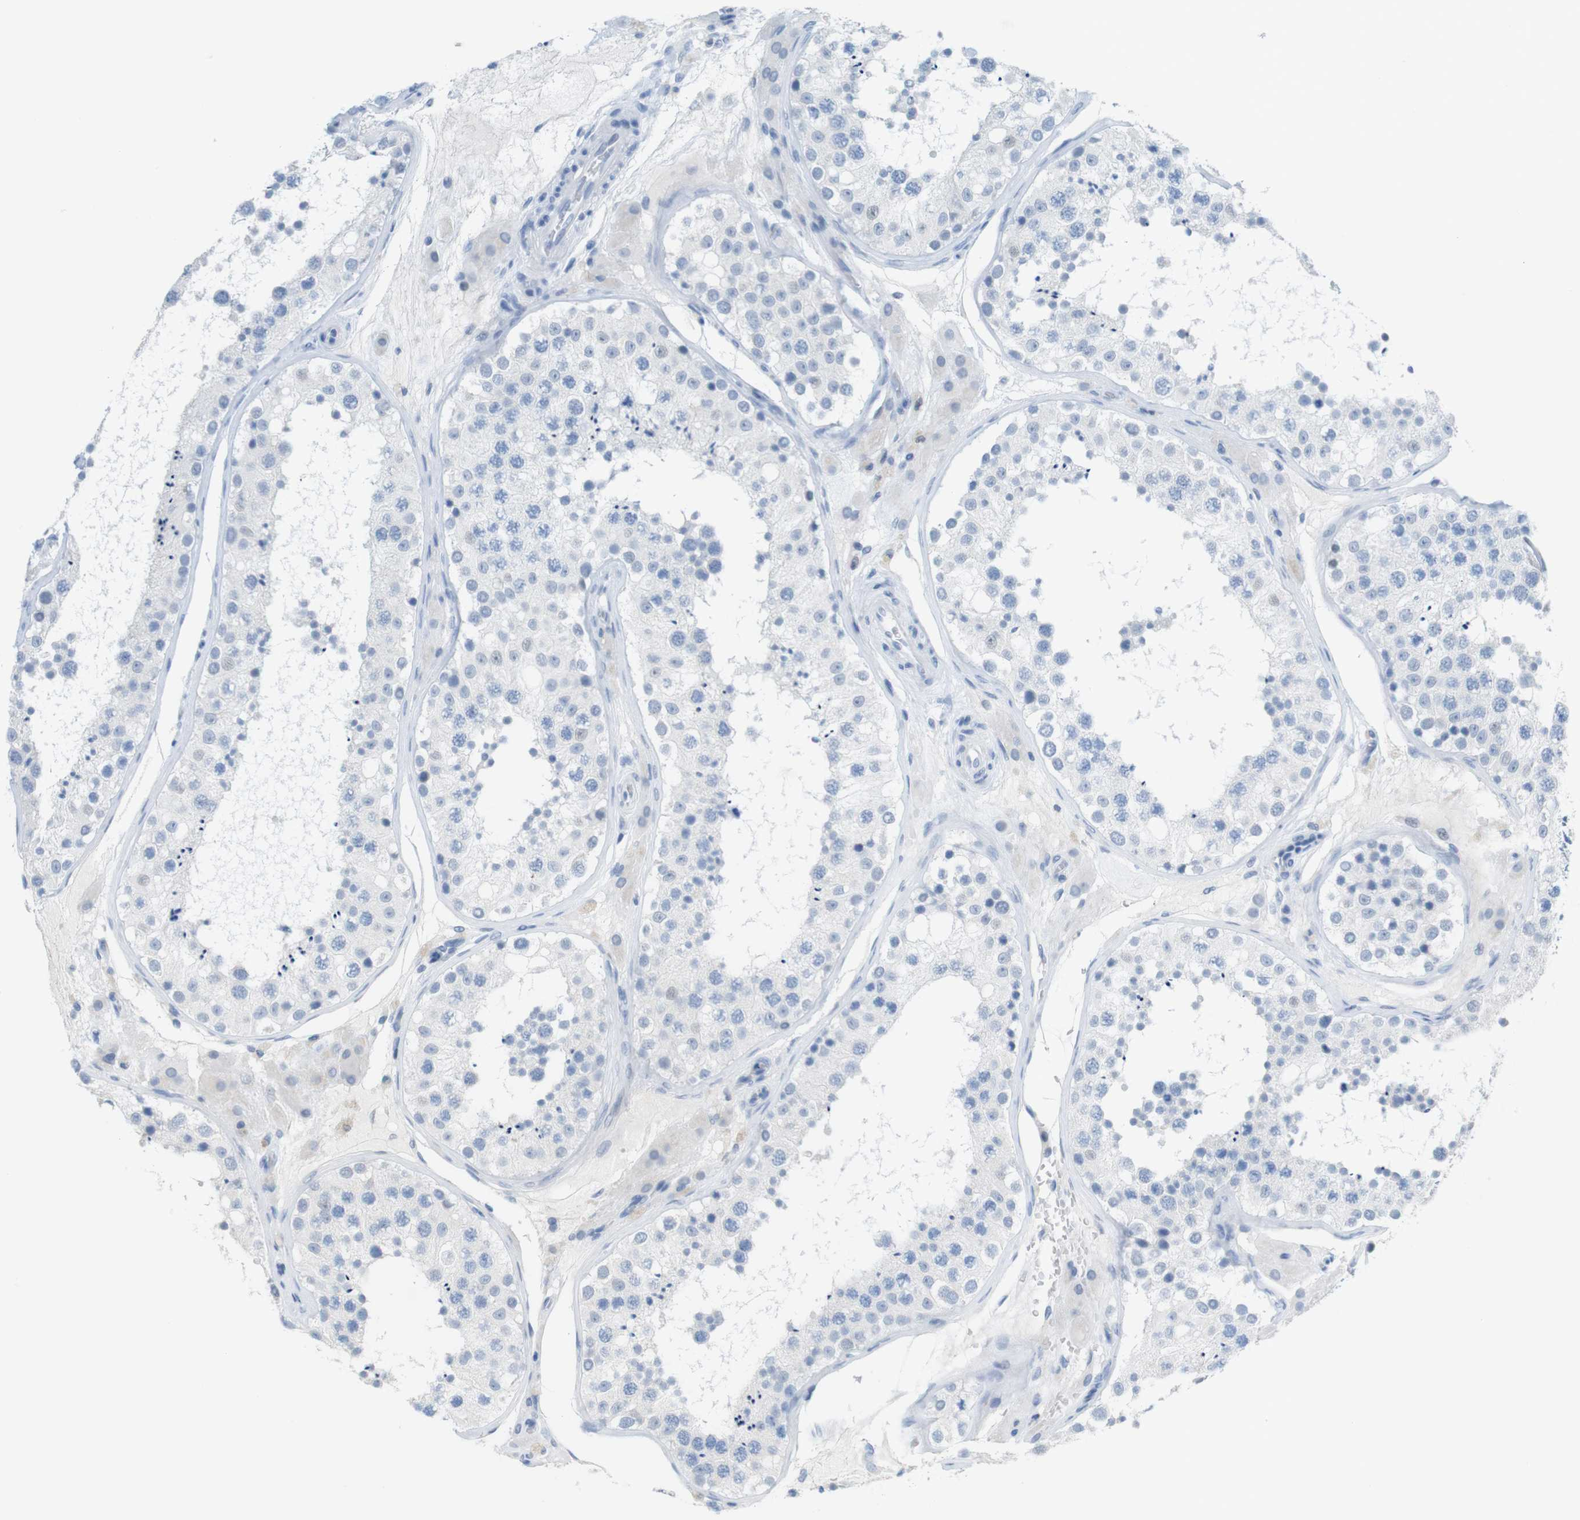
{"staining": {"intensity": "negative", "quantity": "none", "location": "none"}, "tissue": "testis", "cell_type": "Cells in seminiferous ducts", "image_type": "normal", "snomed": [{"axis": "morphology", "description": "Normal tissue, NOS"}, {"axis": "topography", "description": "Testis"}], "caption": "Immunohistochemistry (IHC) of unremarkable human testis shows no staining in cells in seminiferous ducts.", "gene": "OPN1SW", "patient": {"sex": "male", "age": 26}}